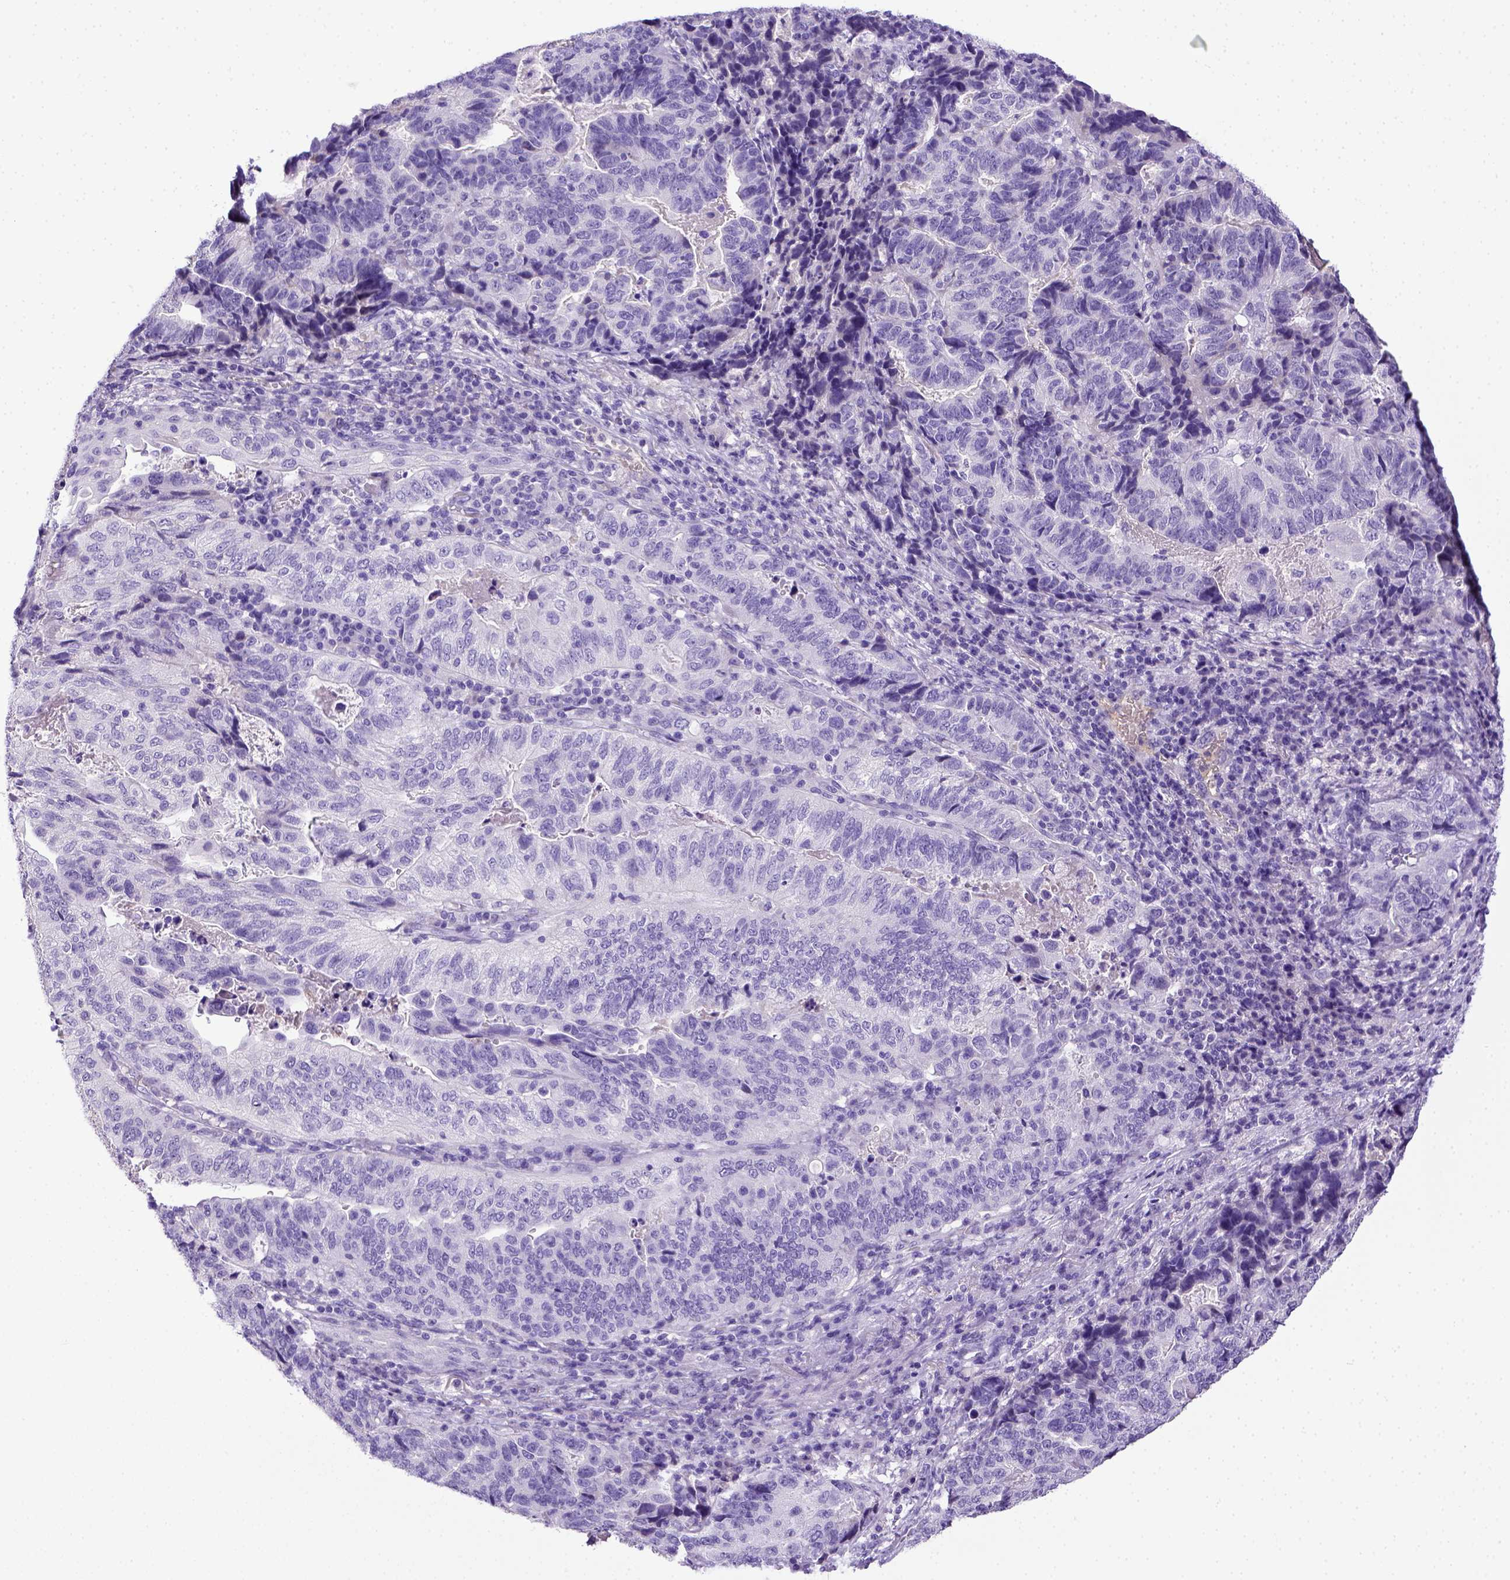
{"staining": {"intensity": "negative", "quantity": "none", "location": "none"}, "tissue": "stomach cancer", "cell_type": "Tumor cells", "image_type": "cancer", "snomed": [{"axis": "morphology", "description": "Adenocarcinoma, NOS"}, {"axis": "topography", "description": "Stomach, upper"}], "caption": "A histopathology image of human stomach adenocarcinoma is negative for staining in tumor cells.", "gene": "ITIH4", "patient": {"sex": "female", "age": 67}}